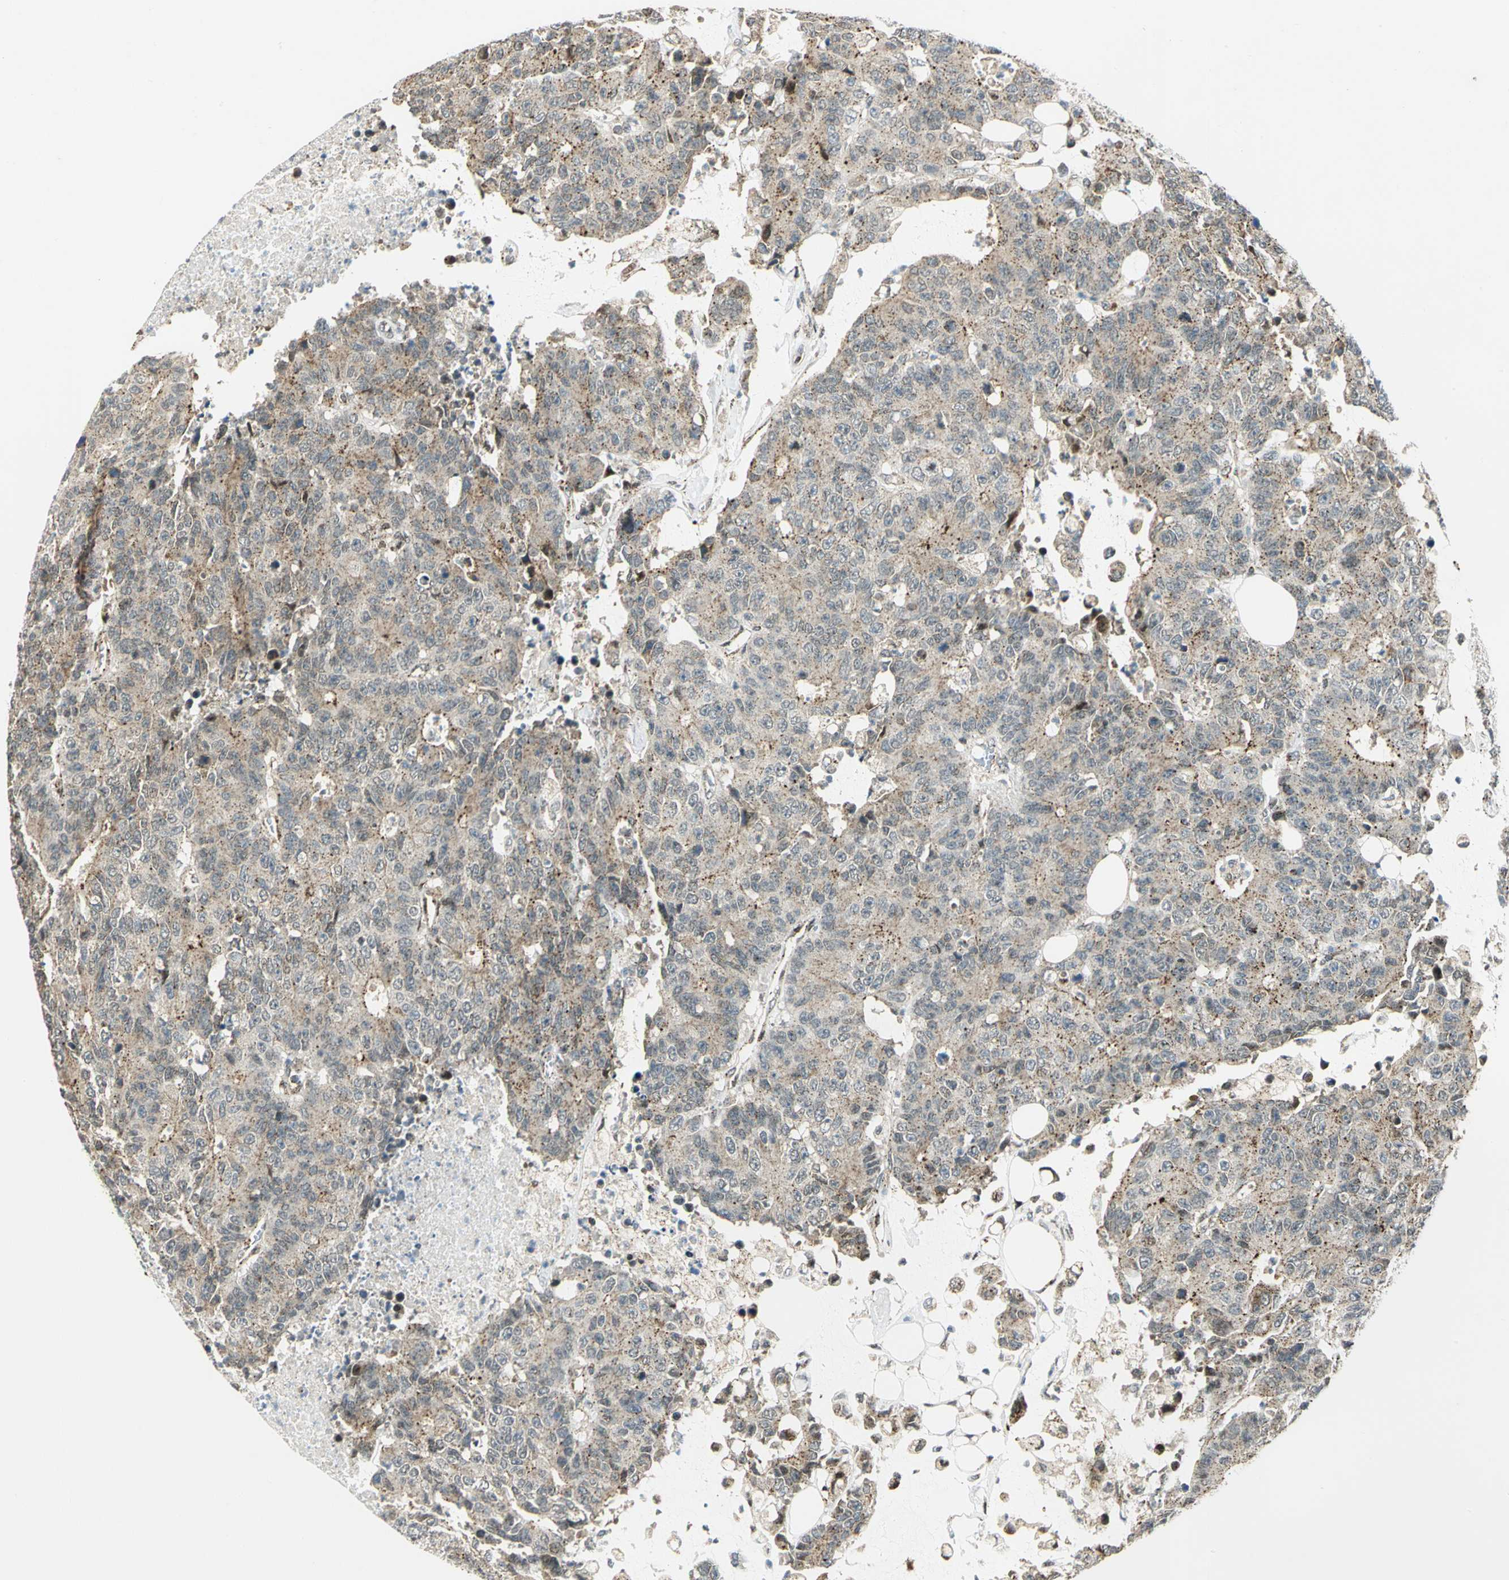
{"staining": {"intensity": "moderate", "quantity": ">75%", "location": "cytoplasmic/membranous"}, "tissue": "colorectal cancer", "cell_type": "Tumor cells", "image_type": "cancer", "snomed": [{"axis": "morphology", "description": "Adenocarcinoma, NOS"}, {"axis": "topography", "description": "Colon"}], "caption": "The immunohistochemical stain shows moderate cytoplasmic/membranous expression in tumor cells of colorectal adenocarcinoma tissue. (Stains: DAB (3,3'-diaminobenzidine) in brown, nuclei in blue, Microscopy: brightfield microscopy at high magnification).", "gene": "ATP6V1A", "patient": {"sex": "female", "age": 86}}